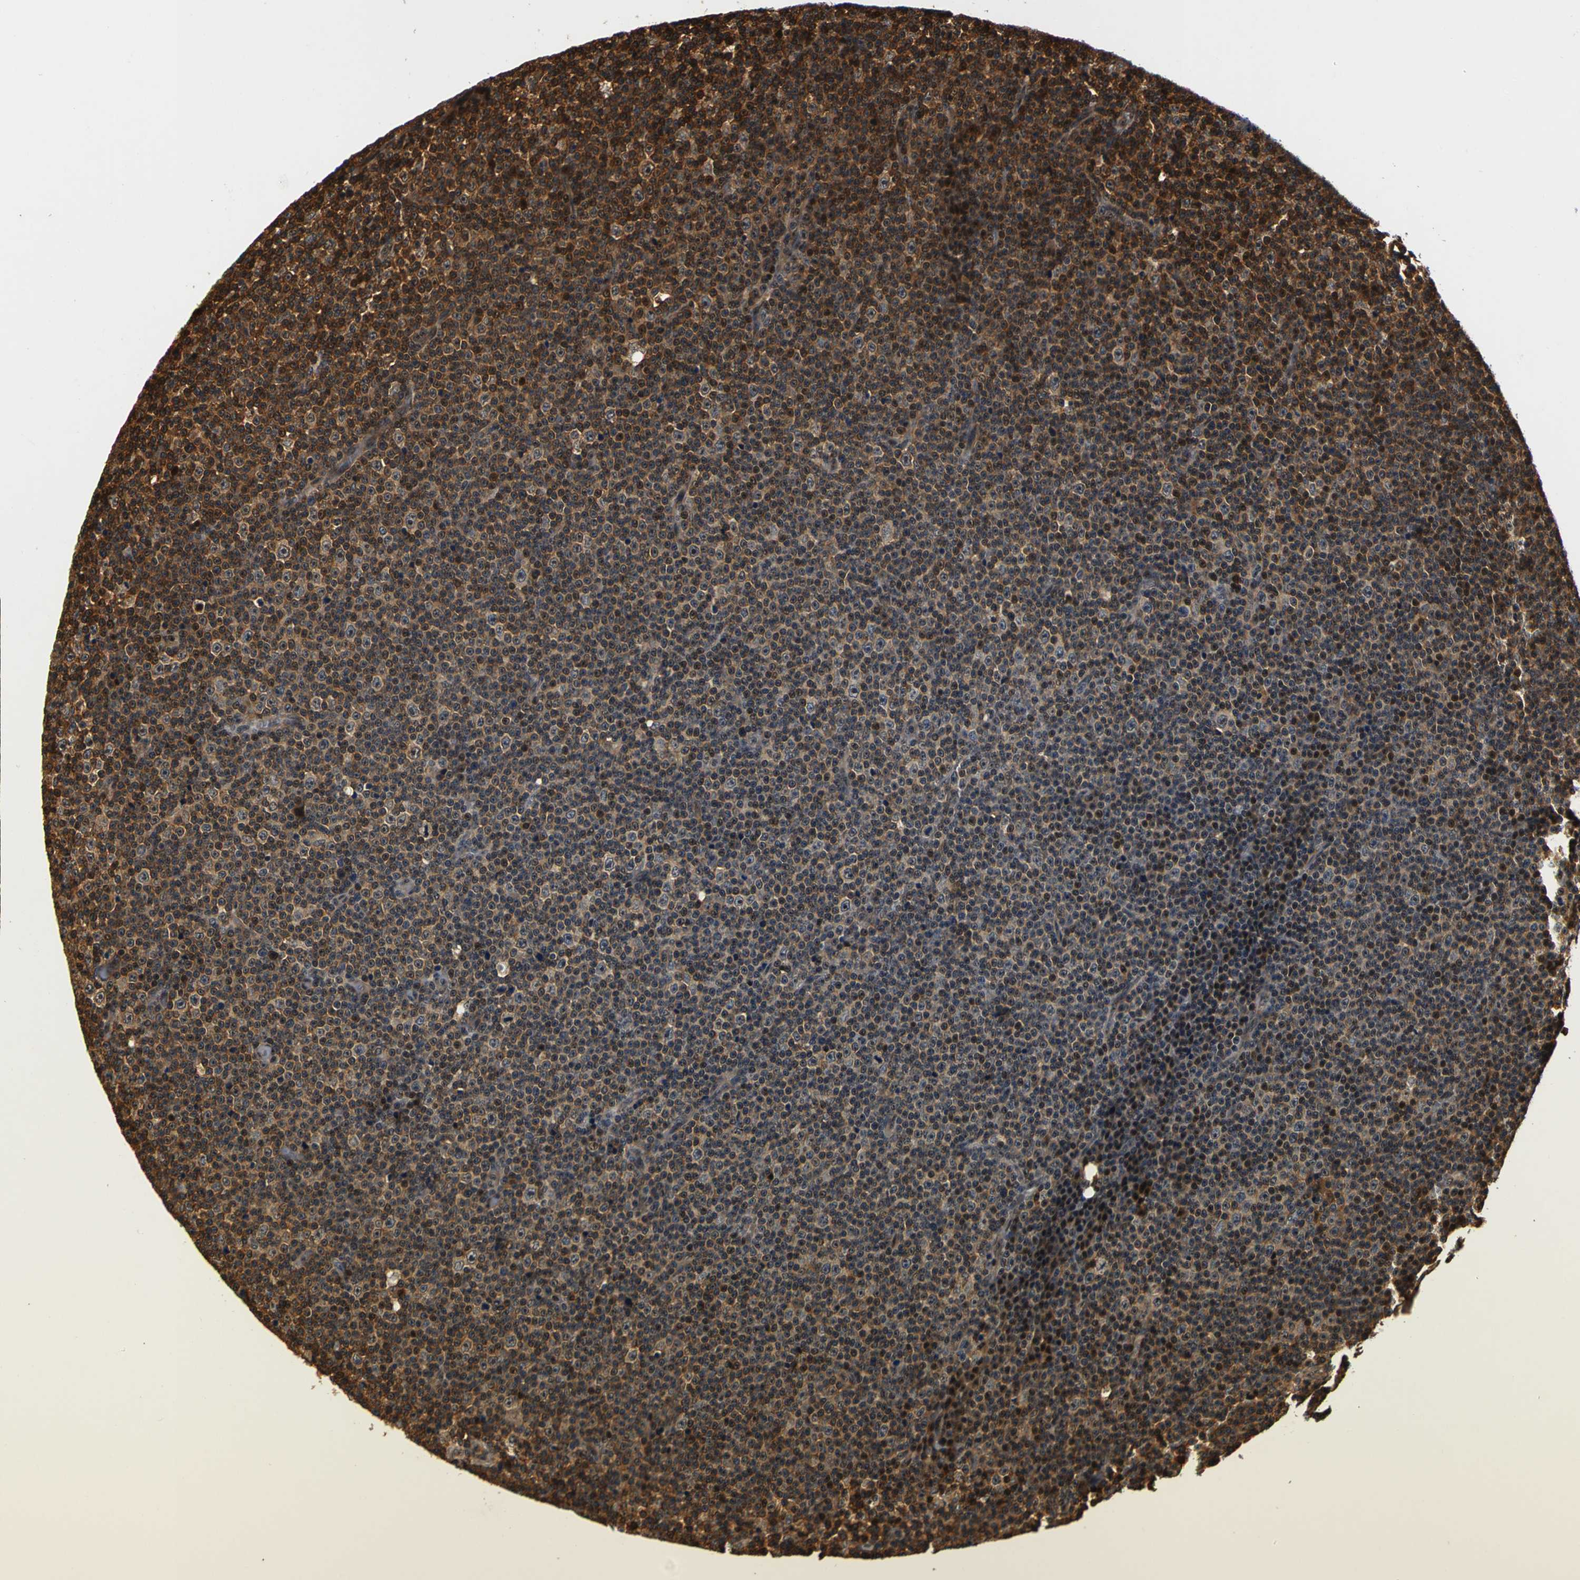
{"staining": {"intensity": "moderate", "quantity": "25%-75%", "location": "cytoplasmic/membranous,nuclear"}, "tissue": "lymphoma", "cell_type": "Tumor cells", "image_type": "cancer", "snomed": [{"axis": "morphology", "description": "Malignant lymphoma, non-Hodgkin's type, Low grade"}, {"axis": "topography", "description": "Lymph node"}], "caption": "The photomicrograph shows staining of malignant lymphoma, non-Hodgkin's type (low-grade), revealing moderate cytoplasmic/membranous and nuclear protein staining (brown color) within tumor cells.", "gene": "LRP4", "patient": {"sex": "female", "age": 67}}